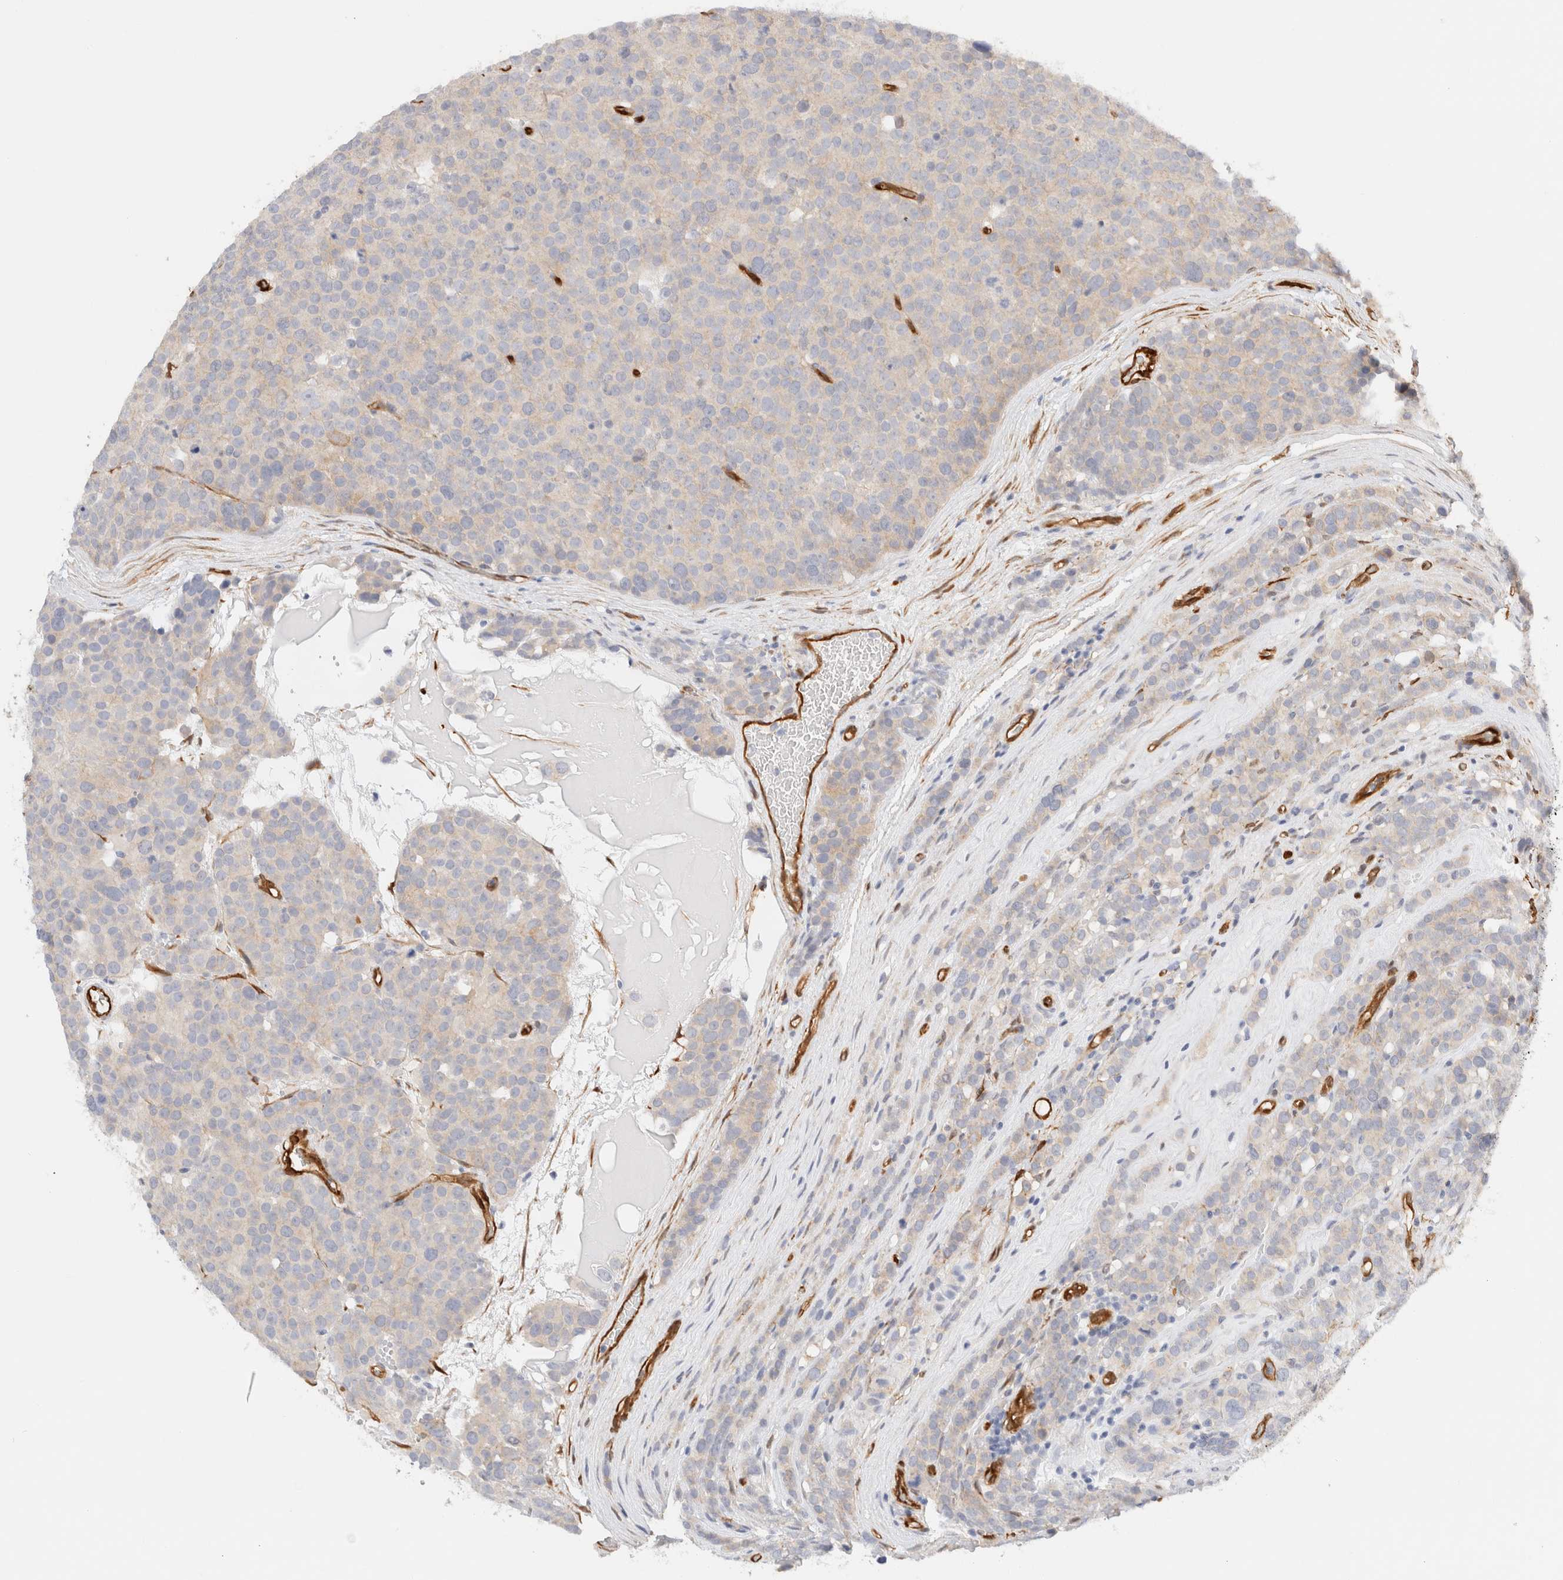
{"staining": {"intensity": "negative", "quantity": "none", "location": "none"}, "tissue": "testis cancer", "cell_type": "Tumor cells", "image_type": "cancer", "snomed": [{"axis": "morphology", "description": "Seminoma, NOS"}, {"axis": "topography", "description": "Testis"}], "caption": "DAB immunohistochemical staining of human testis seminoma demonstrates no significant staining in tumor cells.", "gene": "LMCD1", "patient": {"sex": "male", "age": 71}}